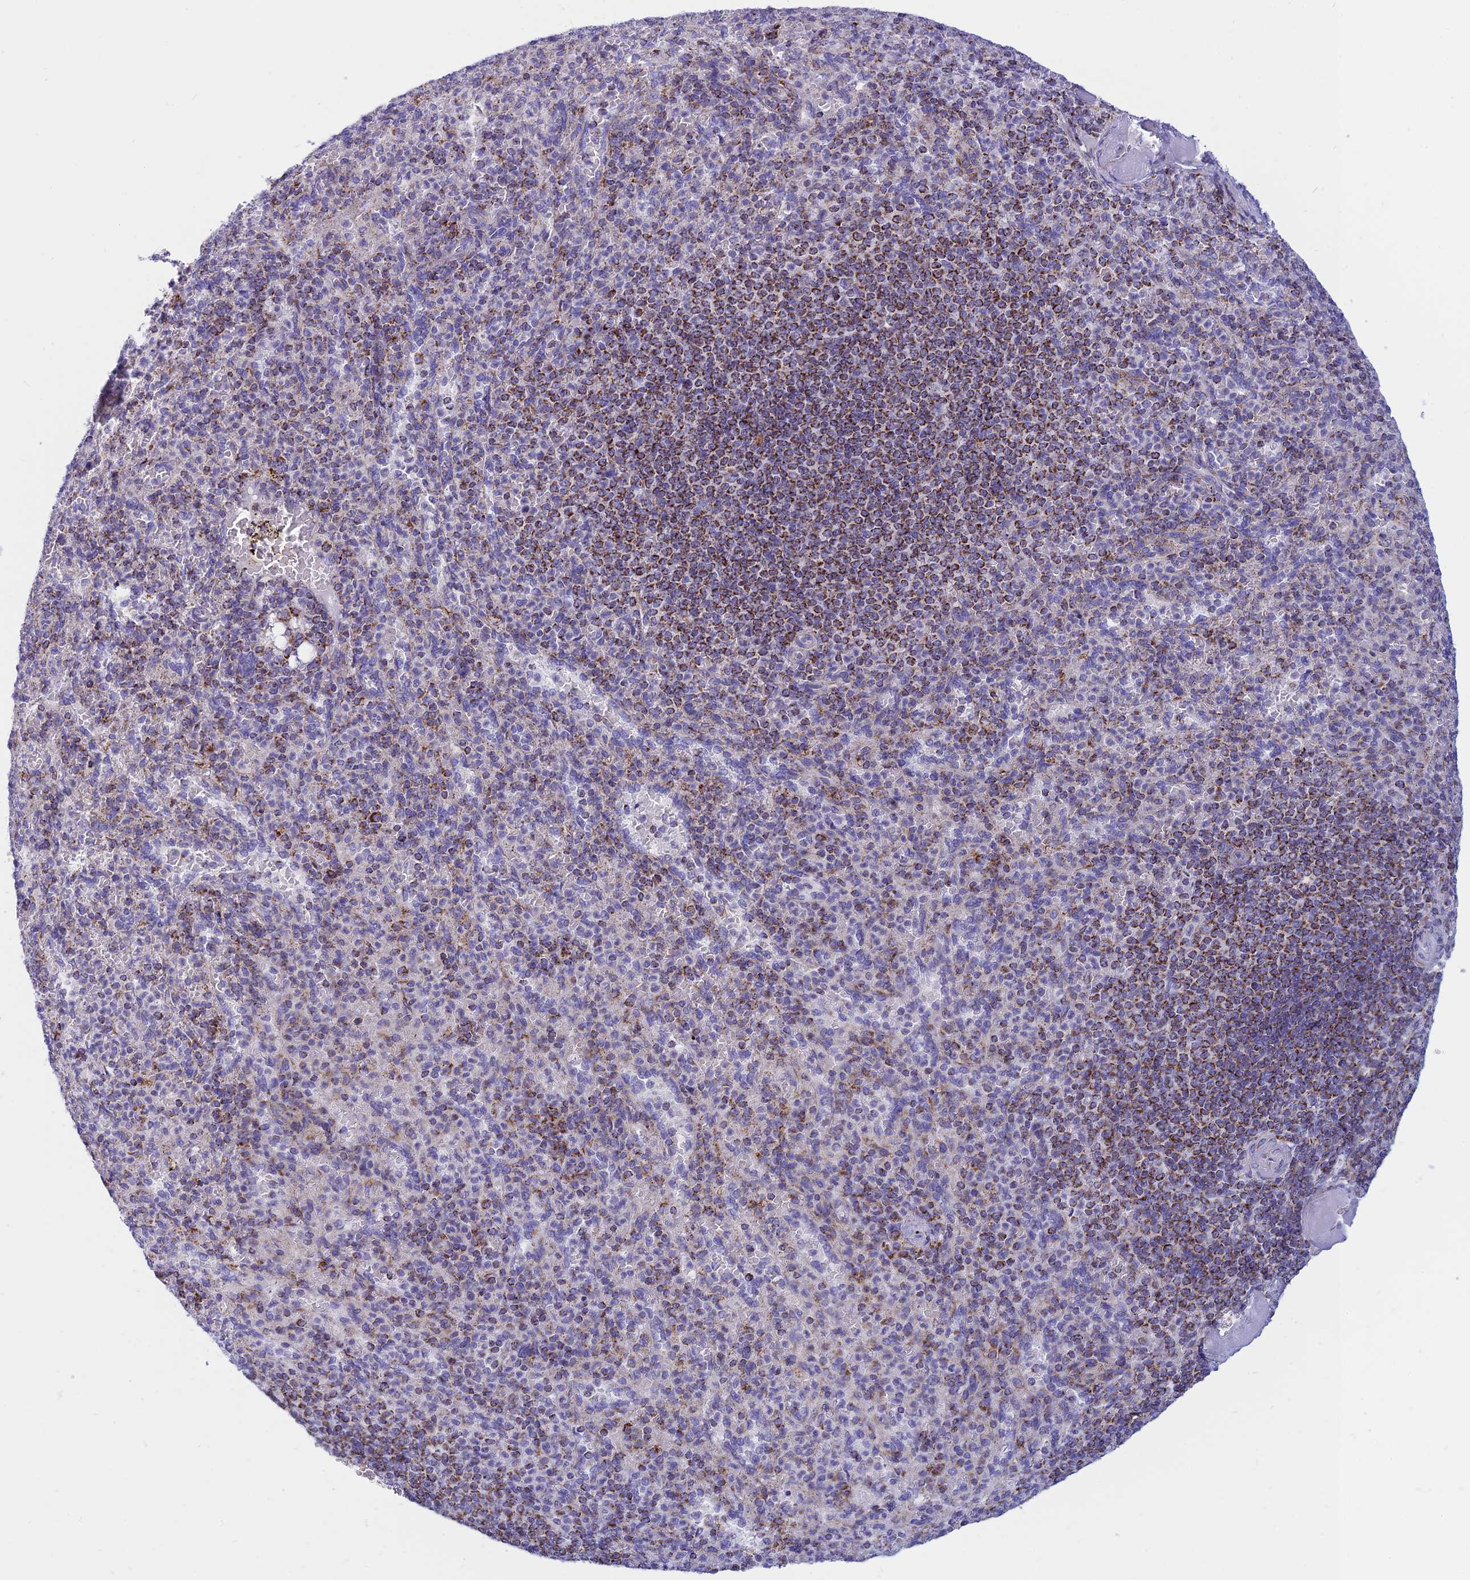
{"staining": {"intensity": "strong", "quantity": "<25%", "location": "cytoplasmic/membranous"}, "tissue": "spleen", "cell_type": "Cells in red pulp", "image_type": "normal", "snomed": [{"axis": "morphology", "description": "Normal tissue, NOS"}, {"axis": "topography", "description": "Spleen"}], "caption": "The histopathology image shows staining of unremarkable spleen, revealing strong cytoplasmic/membranous protein positivity (brown color) within cells in red pulp.", "gene": "PACC1", "patient": {"sex": "female", "age": 74}}